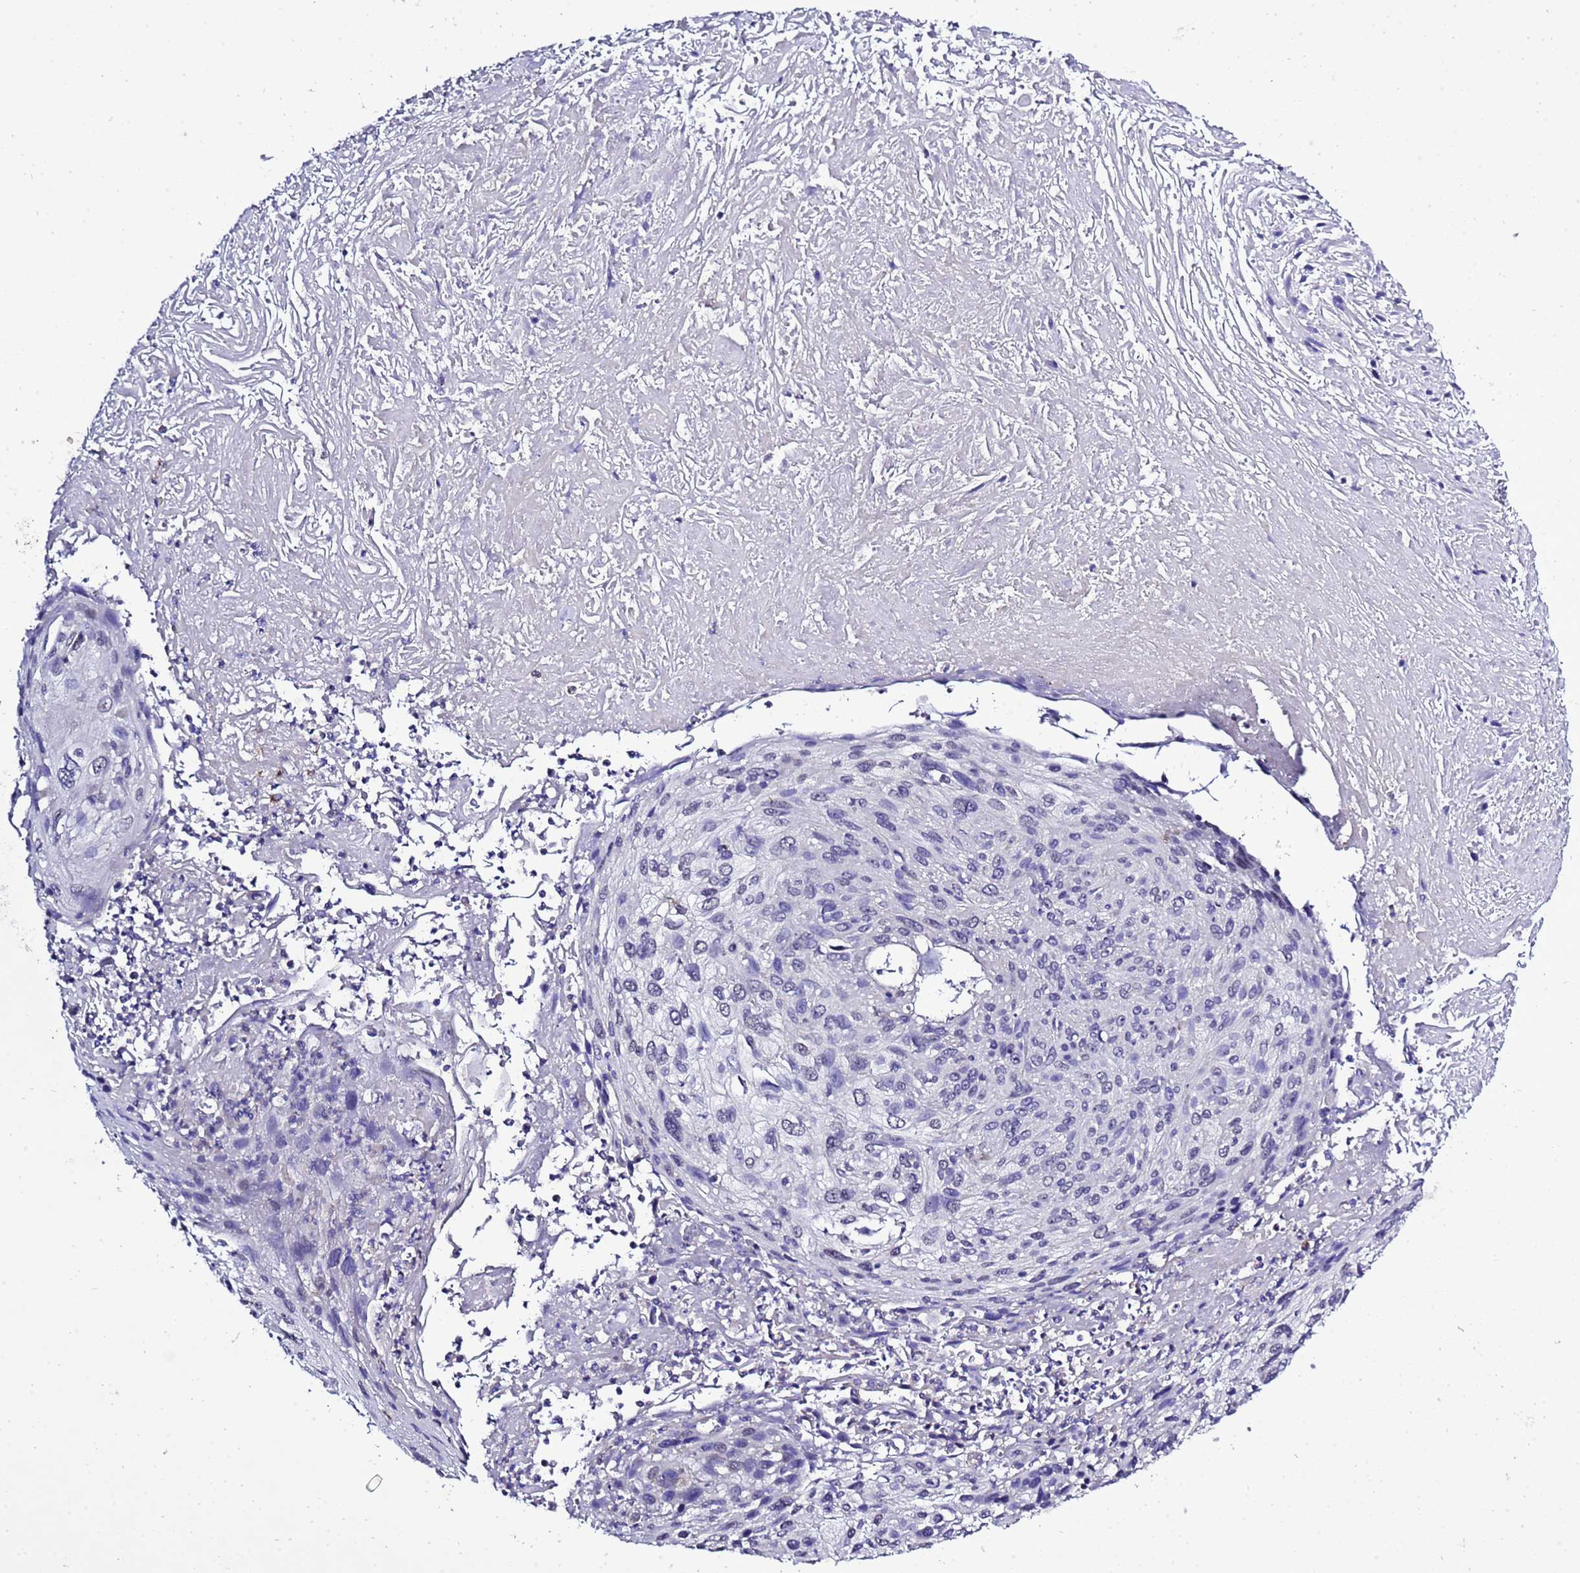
{"staining": {"intensity": "negative", "quantity": "none", "location": "none"}, "tissue": "cervical cancer", "cell_type": "Tumor cells", "image_type": "cancer", "snomed": [{"axis": "morphology", "description": "Squamous cell carcinoma, NOS"}, {"axis": "topography", "description": "Cervix"}], "caption": "A photomicrograph of human cervical cancer is negative for staining in tumor cells.", "gene": "GZF1", "patient": {"sex": "female", "age": 51}}